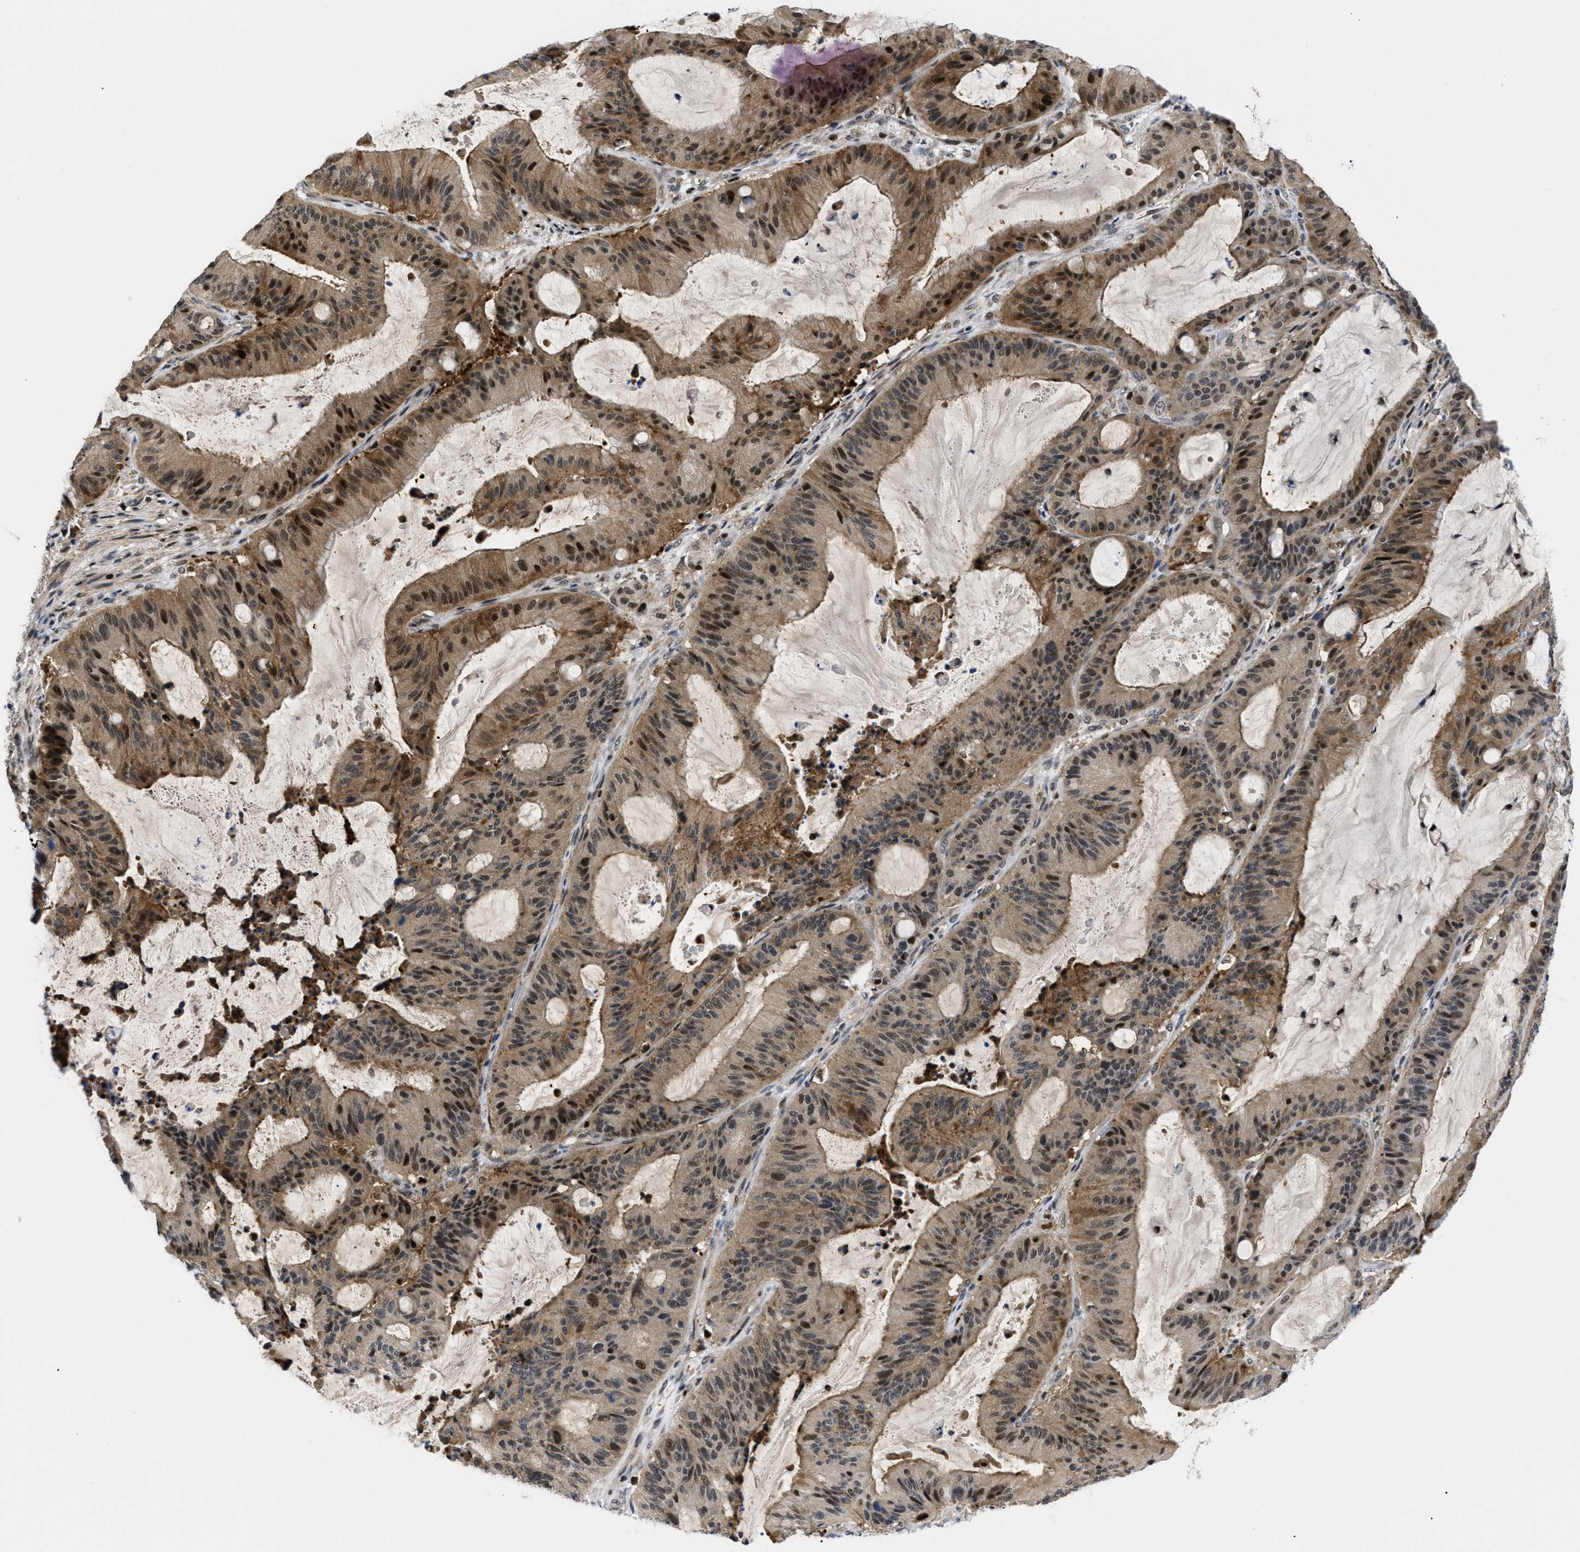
{"staining": {"intensity": "moderate", "quantity": ">75%", "location": "cytoplasmic/membranous,nuclear"}, "tissue": "liver cancer", "cell_type": "Tumor cells", "image_type": "cancer", "snomed": [{"axis": "morphology", "description": "Normal tissue, NOS"}, {"axis": "morphology", "description": "Cholangiocarcinoma"}, {"axis": "topography", "description": "Liver"}, {"axis": "topography", "description": "Peripheral nerve tissue"}], "caption": "A photomicrograph showing moderate cytoplasmic/membranous and nuclear positivity in approximately >75% of tumor cells in liver cancer (cholangiocarcinoma), as visualized by brown immunohistochemical staining.", "gene": "SLC29A2", "patient": {"sex": "female", "age": 73}}